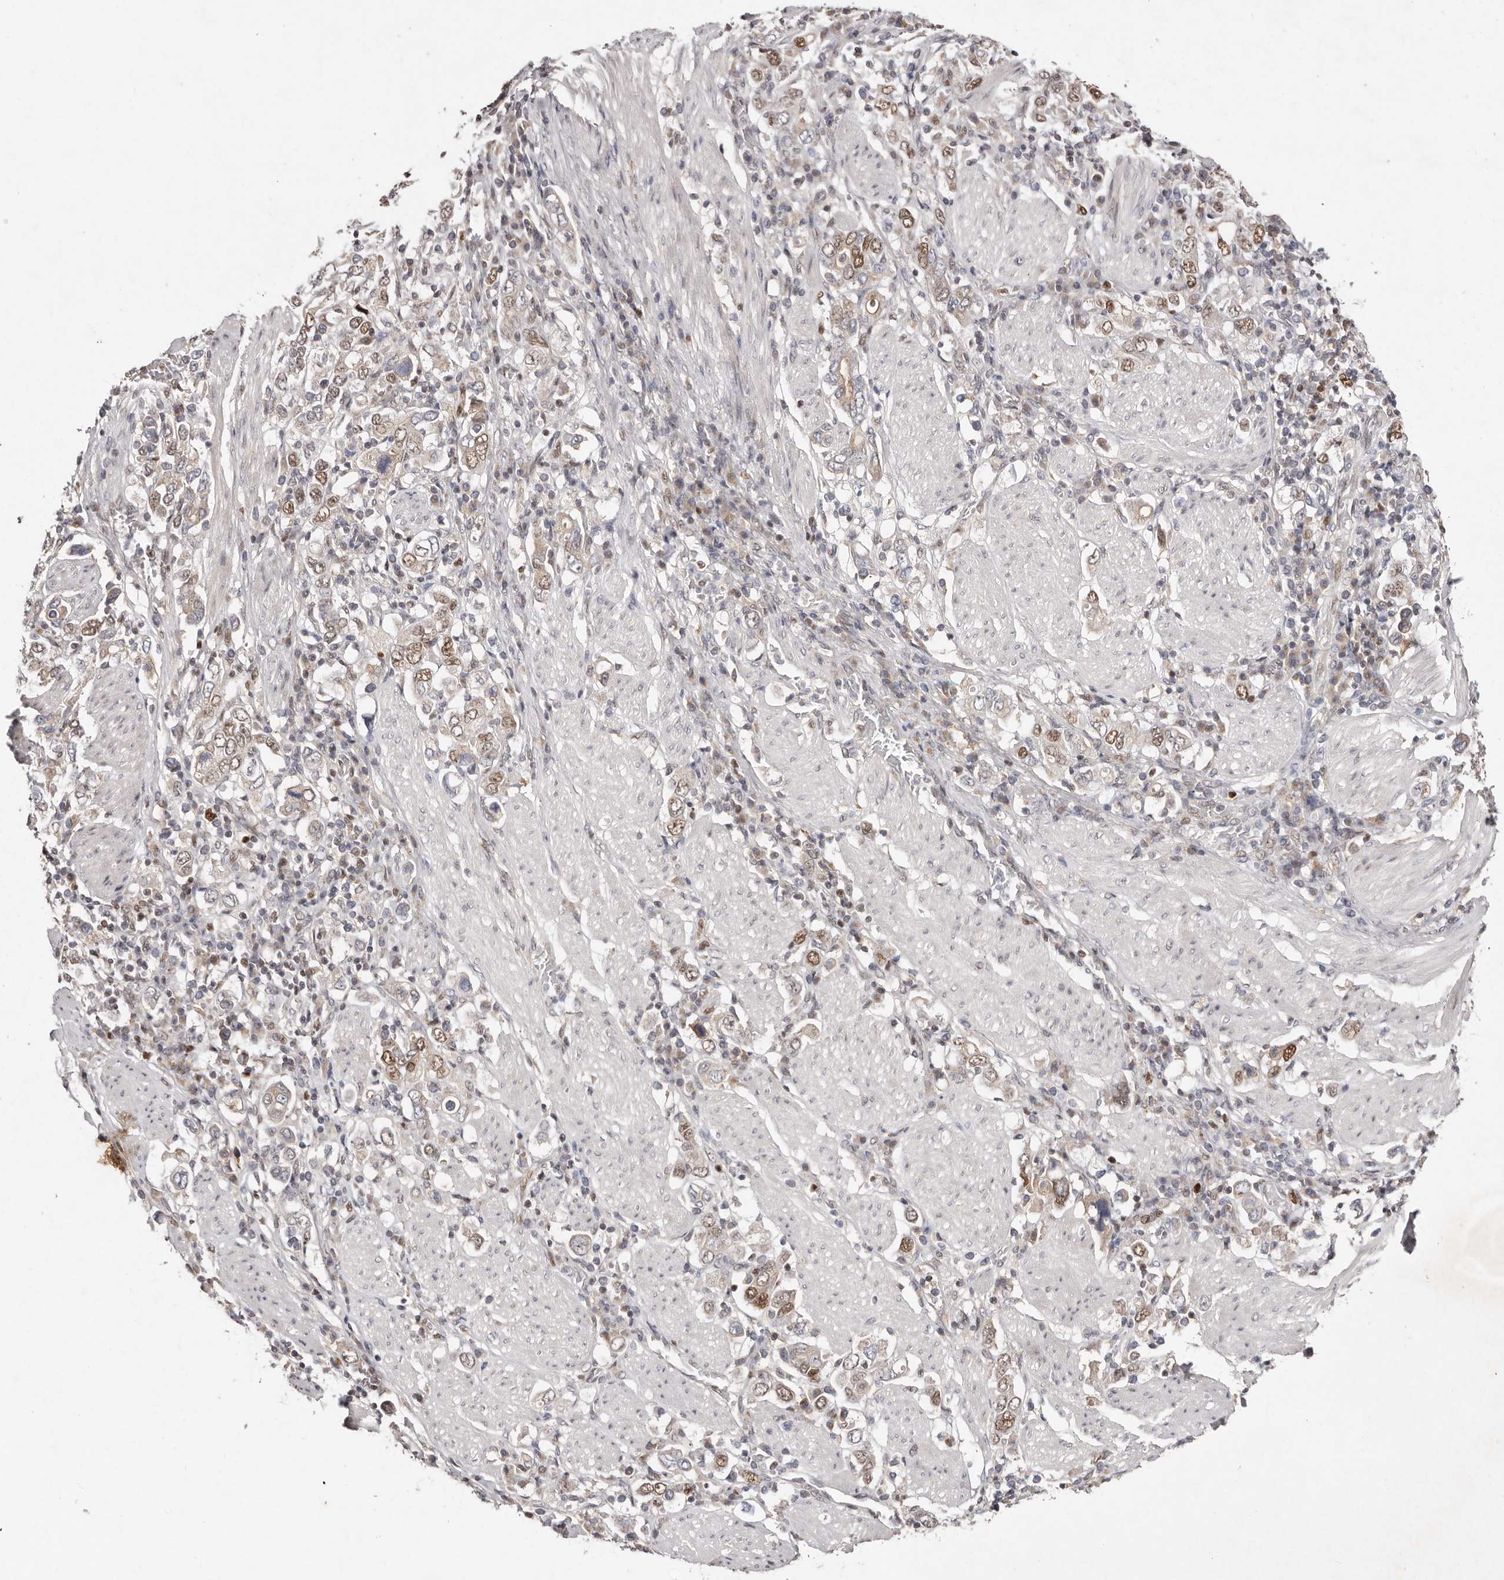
{"staining": {"intensity": "moderate", "quantity": ">75%", "location": "nuclear"}, "tissue": "stomach cancer", "cell_type": "Tumor cells", "image_type": "cancer", "snomed": [{"axis": "morphology", "description": "Adenocarcinoma, NOS"}, {"axis": "topography", "description": "Stomach, upper"}], "caption": "Stomach adenocarcinoma stained with a brown dye displays moderate nuclear positive staining in approximately >75% of tumor cells.", "gene": "KLF7", "patient": {"sex": "male", "age": 62}}